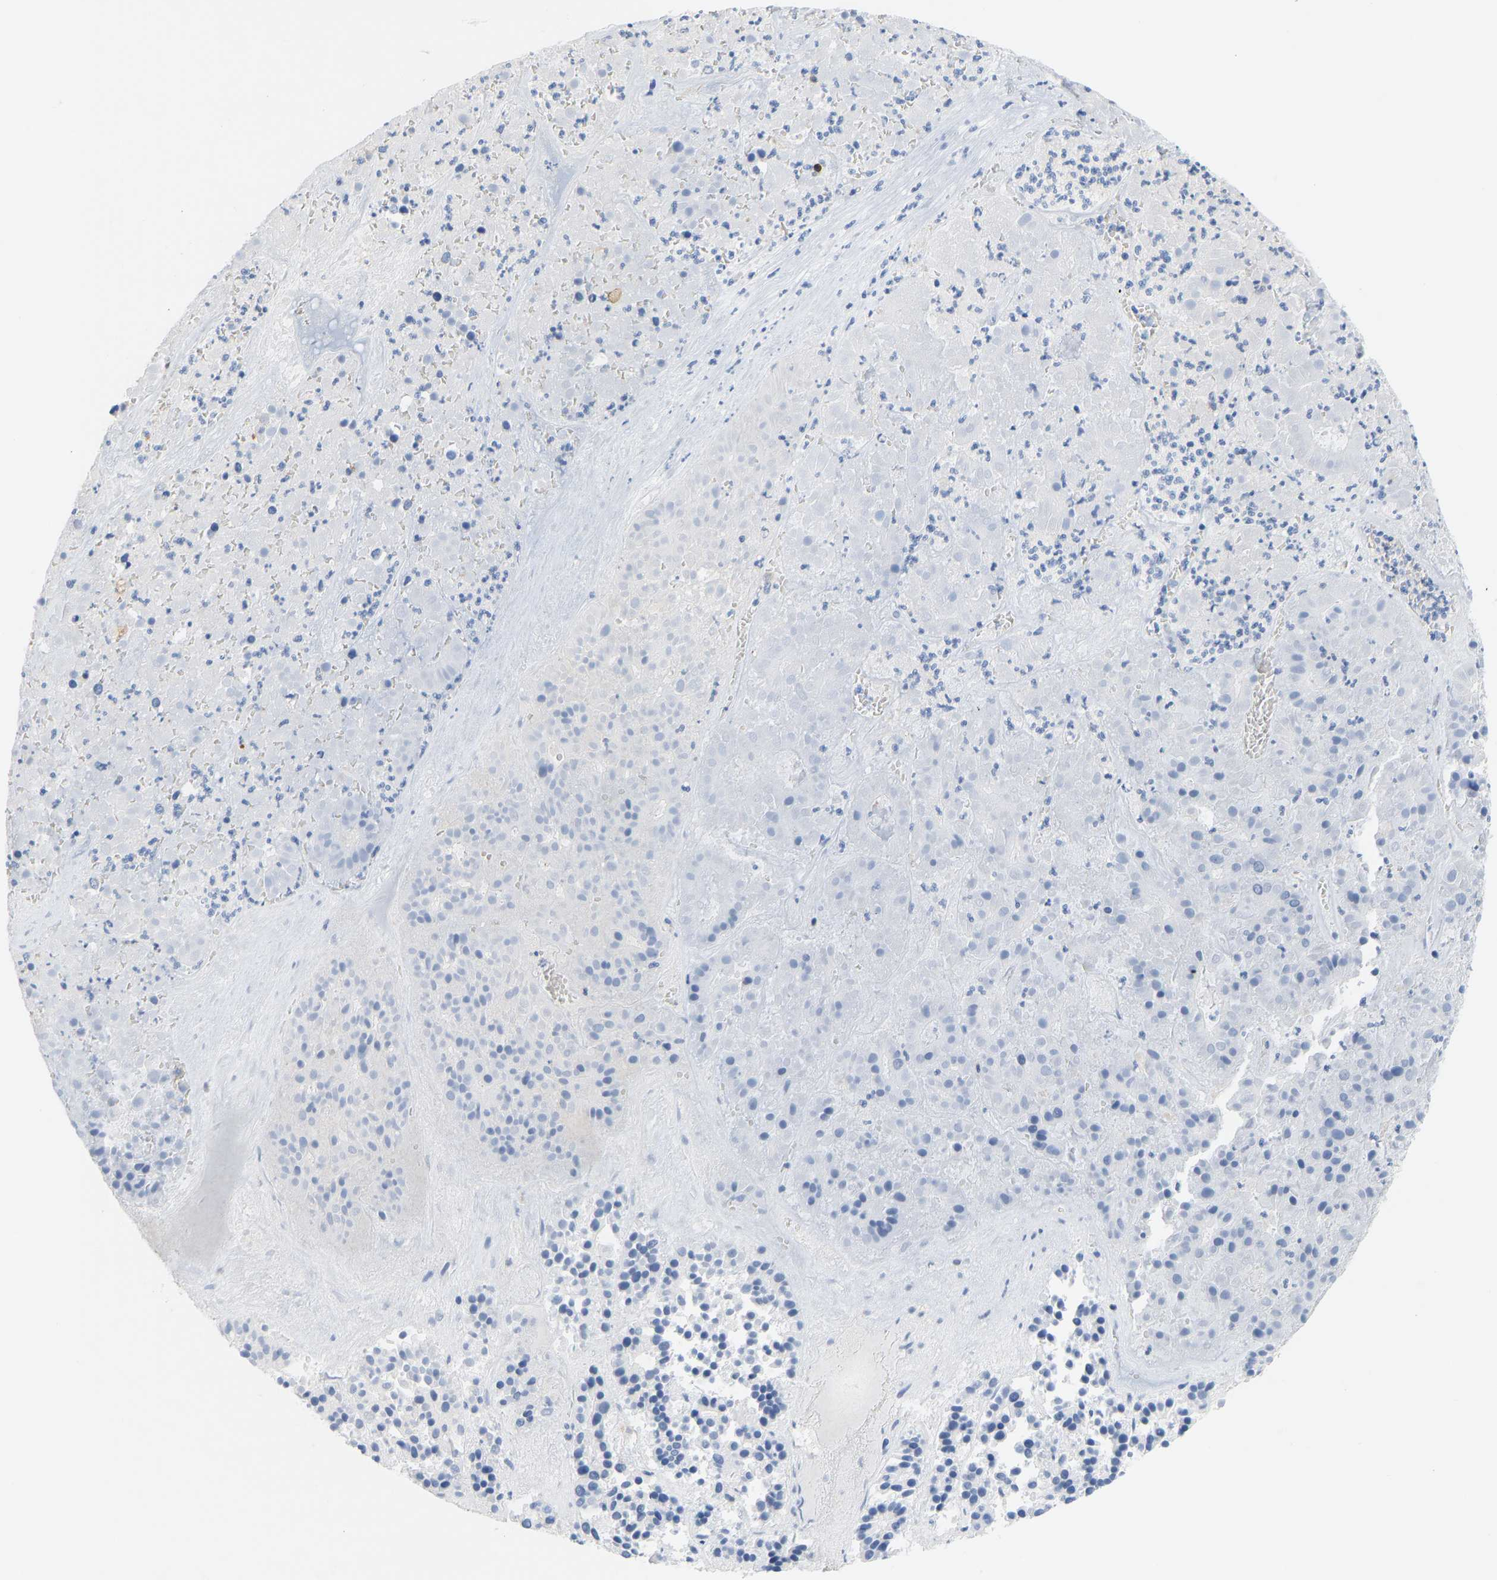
{"staining": {"intensity": "negative", "quantity": "none", "location": "none"}, "tissue": "pancreatic cancer", "cell_type": "Tumor cells", "image_type": "cancer", "snomed": [{"axis": "morphology", "description": "Adenocarcinoma, NOS"}, {"axis": "topography", "description": "Pancreas"}], "caption": "Pancreatic cancer (adenocarcinoma) was stained to show a protein in brown. There is no significant expression in tumor cells.", "gene": "EVL", "patient": {"sex": "male", "age": 50}}